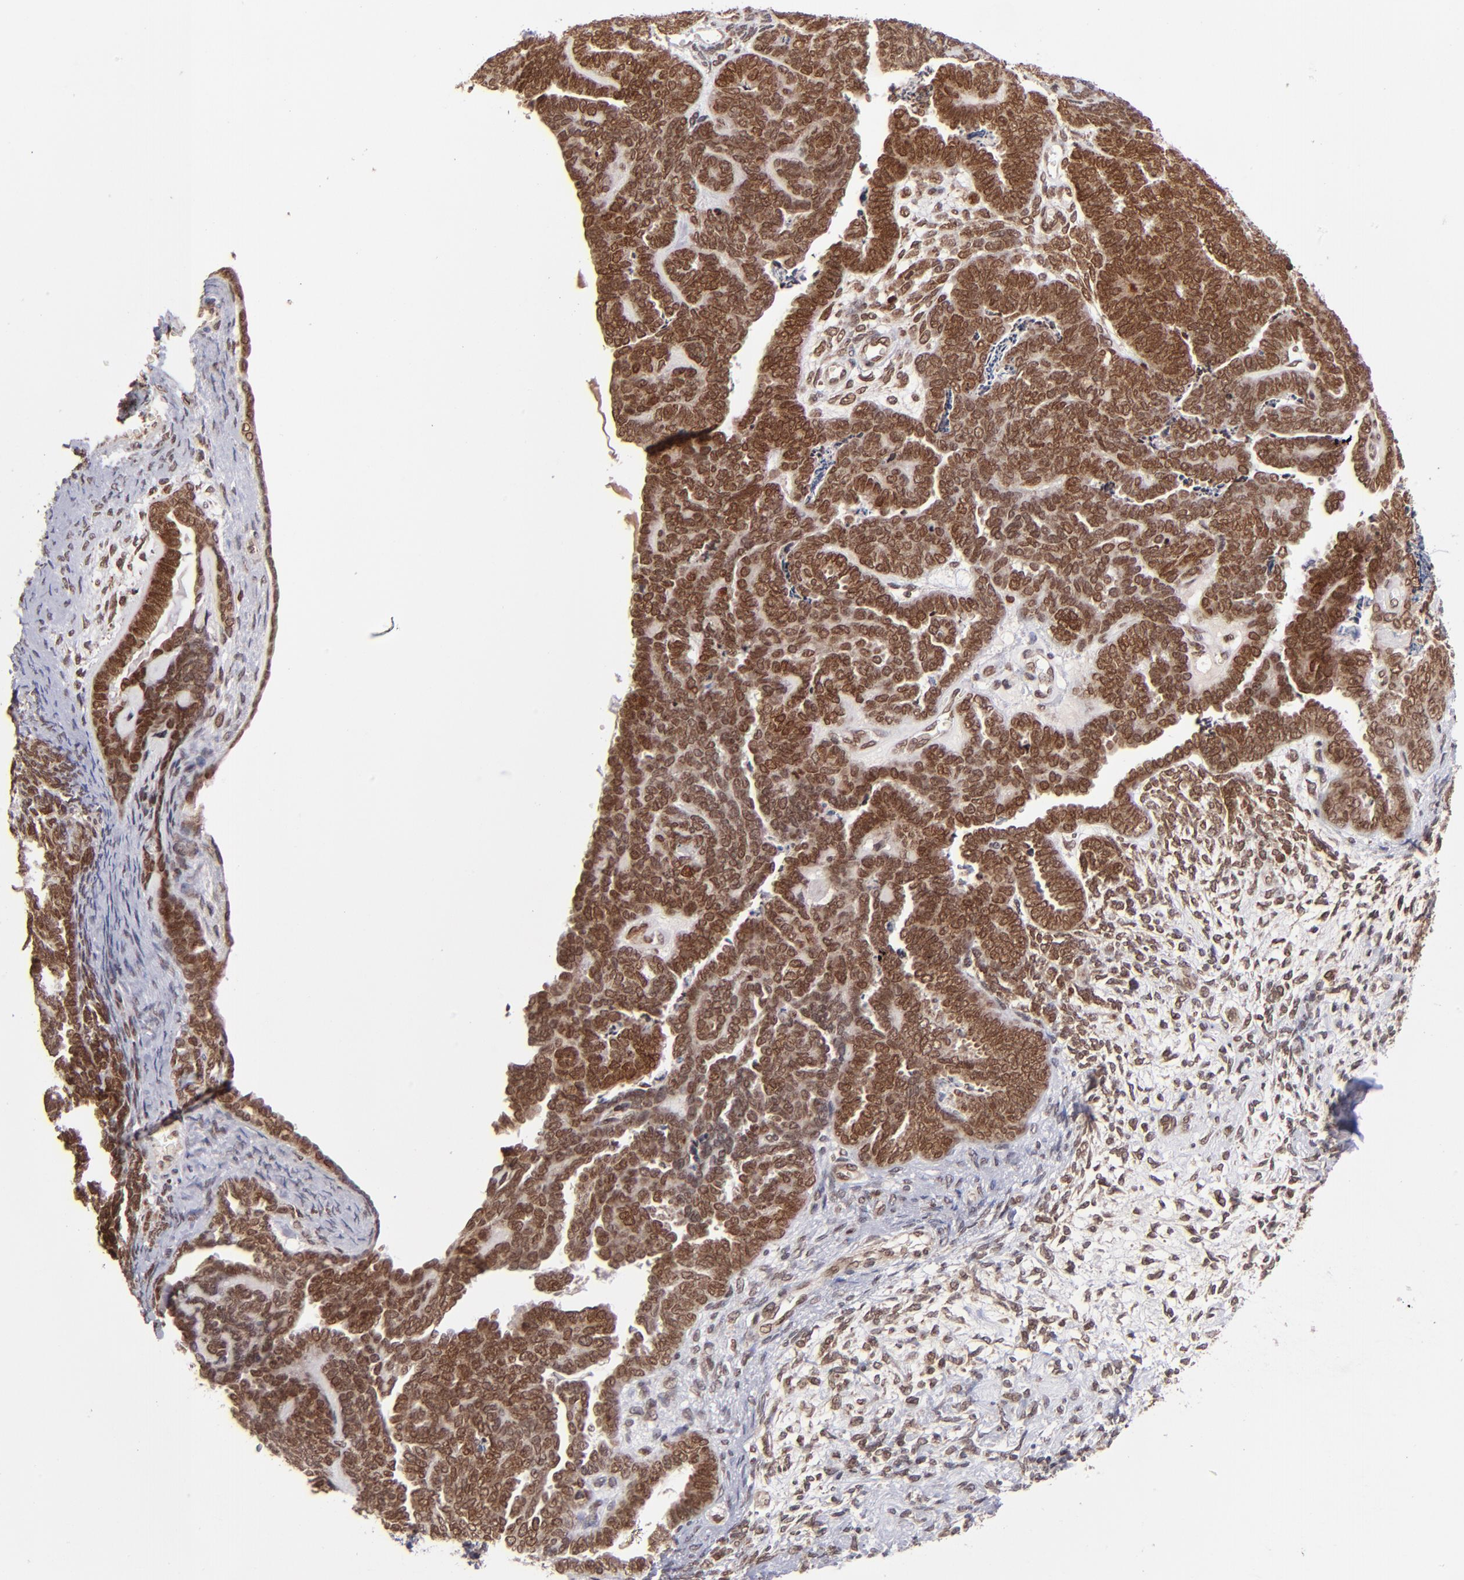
{"staining": {"intensity": "strong", "quantity": ">75%", "location": "cytoplasmic/membranous,nuclear"}, "tissue": "endometrial cancer", "cell_type": "Tumor cells", "image_type": "cancer", "snomed": [{"axis": "morphology", "description": "Neoplasm, malignant, NOS"}, {"axis": "topography", "description": "Endometrium"}], "caption": "A brown stain shows strong cytoplasmic/membranous and nuclear staining of a protein in endometrial malignant neoplasm tumor cells.", "gene": "TOP1MT", "patient": {"sex": "female", "age": 74}}